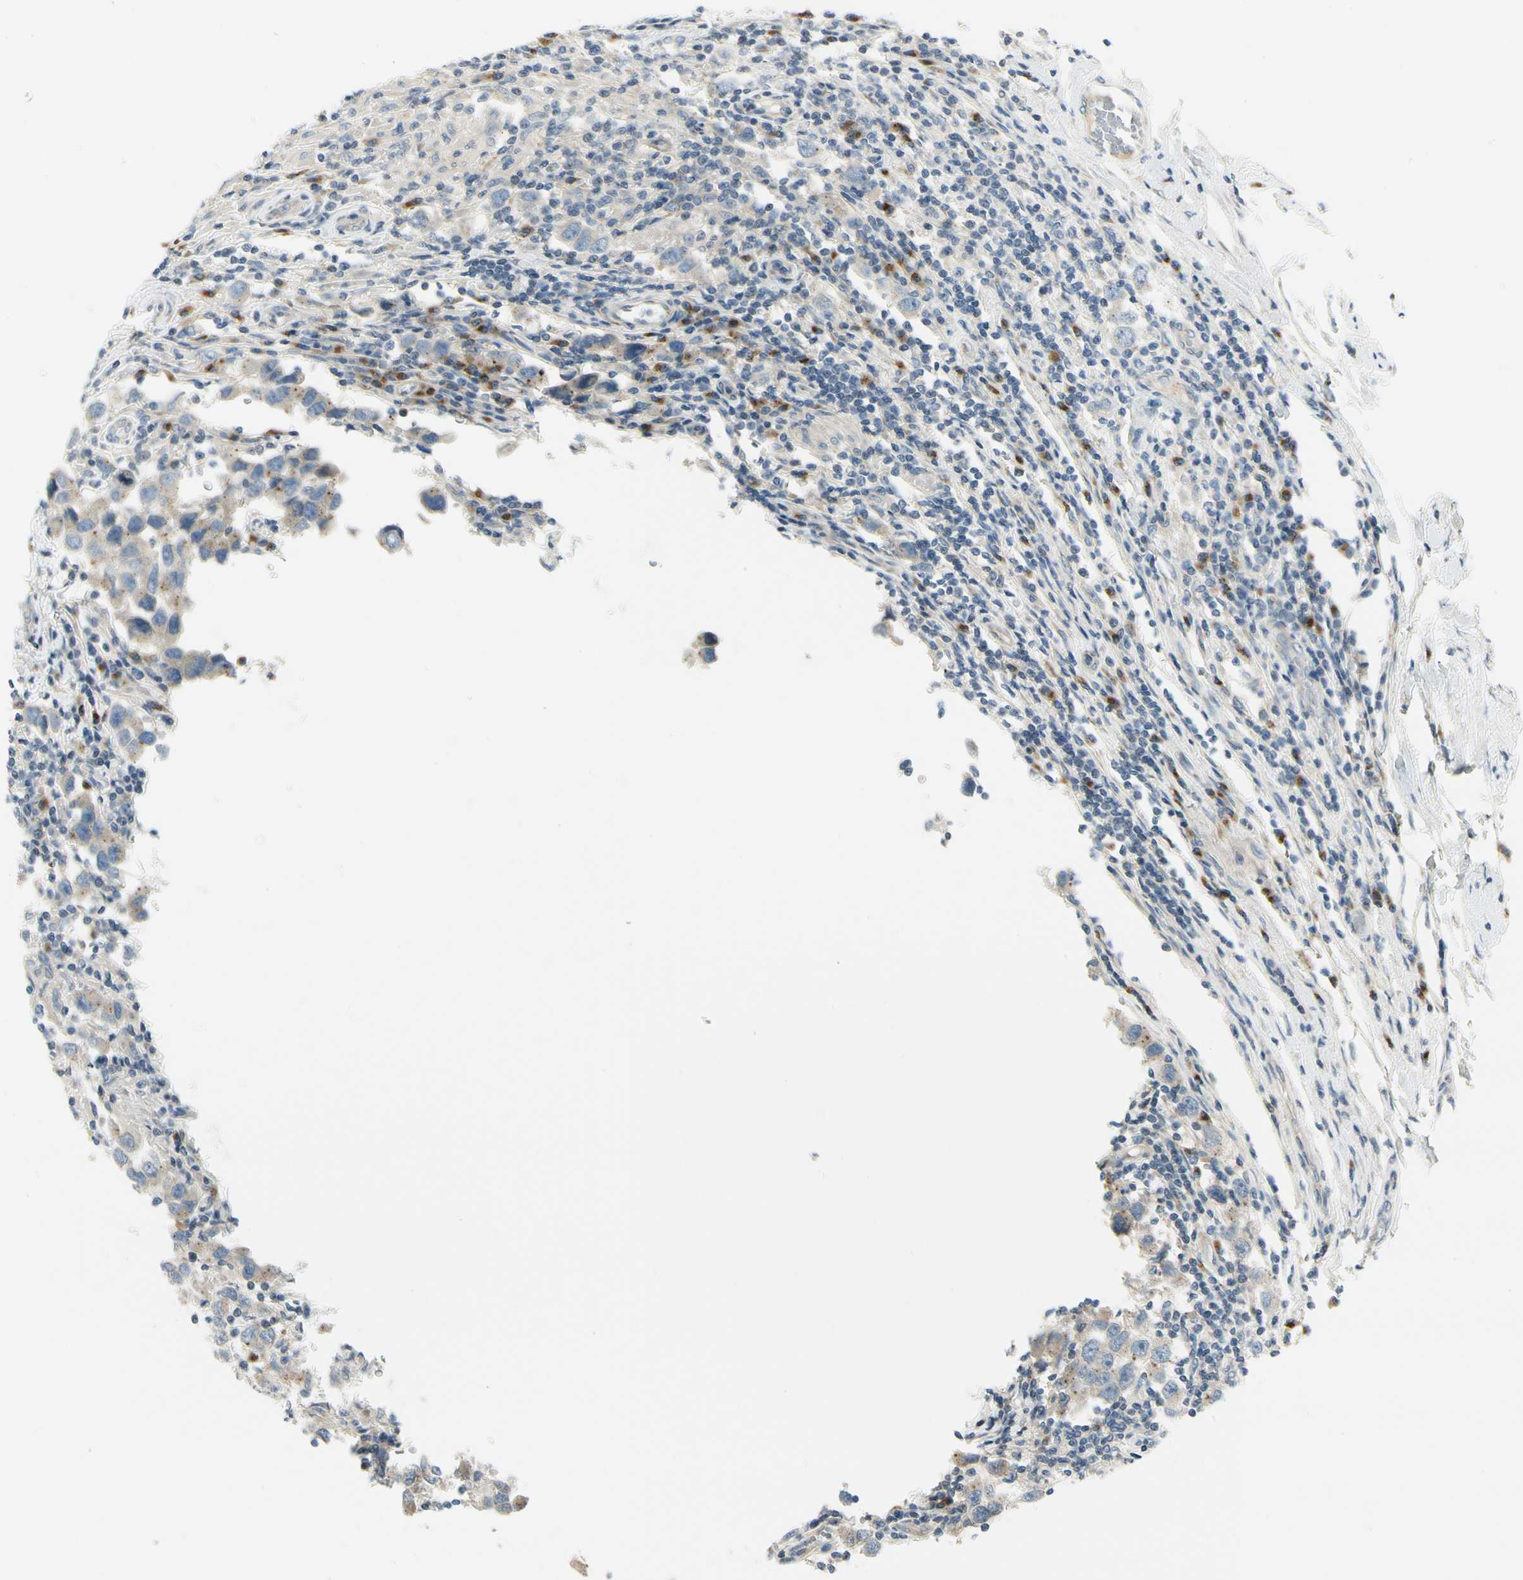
{"staining": {"intensity": "weak", "quantity": ">75%", "location": "cytoplasmic/membranous"}, "tissue": "testis cancer", "cell_type": "Tumor cells", "image_type": "cancer", "snomed": [{"axis": "morphology", "description": "Carcinoma, Embryonal, NOS"}, {"axis": "topography", "description": "Testis"}], "caption": "This is a micrograph of IHC staining of testis cancer, which shows weak staining in the cytoplasmic/membranous of tumor cells.", "gene": "MANSC1", "patient": {"sex": "male", "age": 21}}